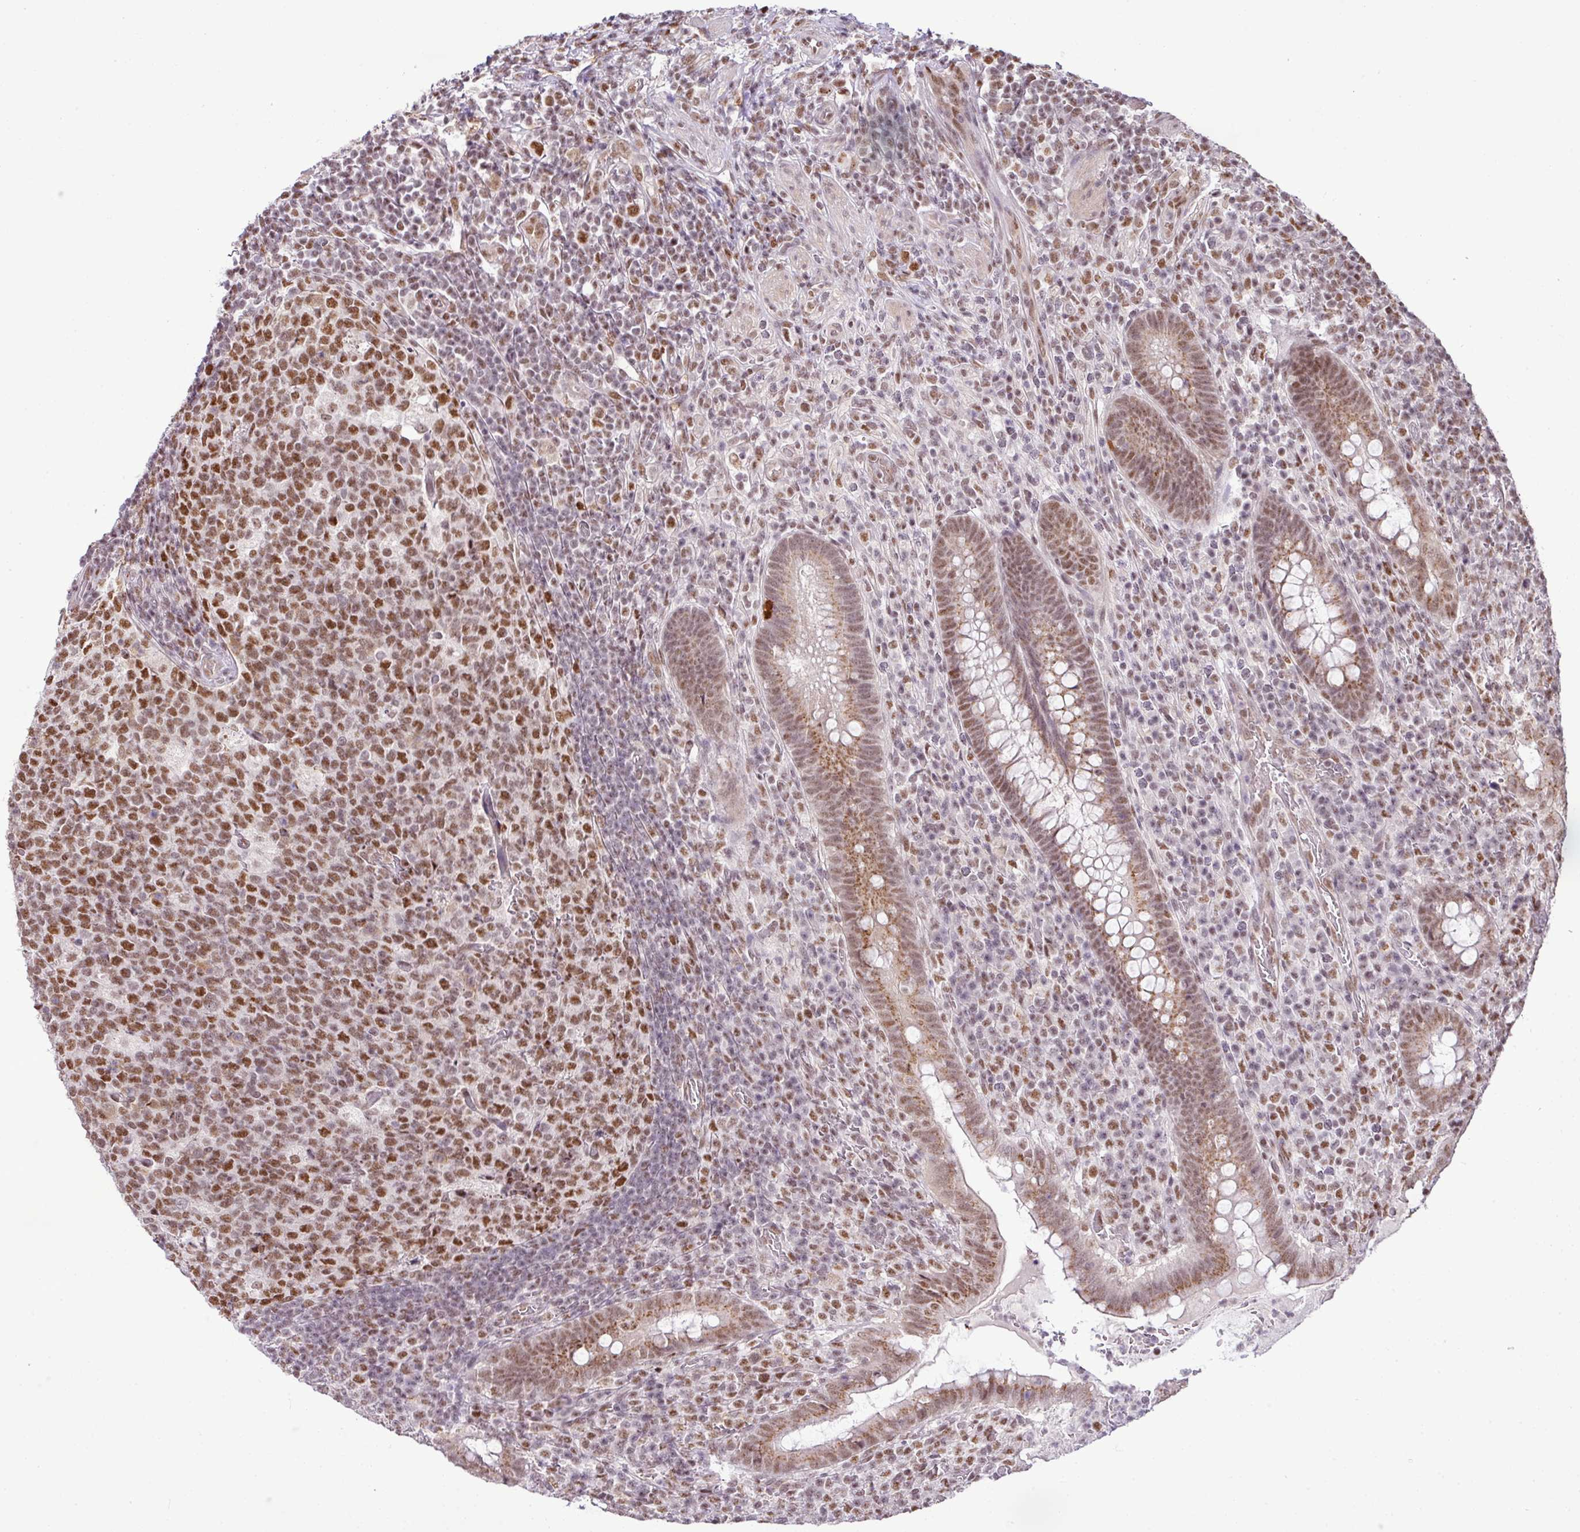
{"staining": {"intensity": "moderate", "quantity": ">75%", "location": "nuclear"}, "tissue": "appendix", "cell_type": "Glandular cells", "image_type": "normal", "snomed": [{"axis": "morphology", "description": "Normal tissue, NOS"}, {"axis": "topography", "description": "Appendix"}], "caption": "The immunohistochemical stain labels moderate nuclear positivity in glandular cells of unremarkable appendix.", "gene": "PGAP4", "patient": {"sex": "female", "age": 43}}